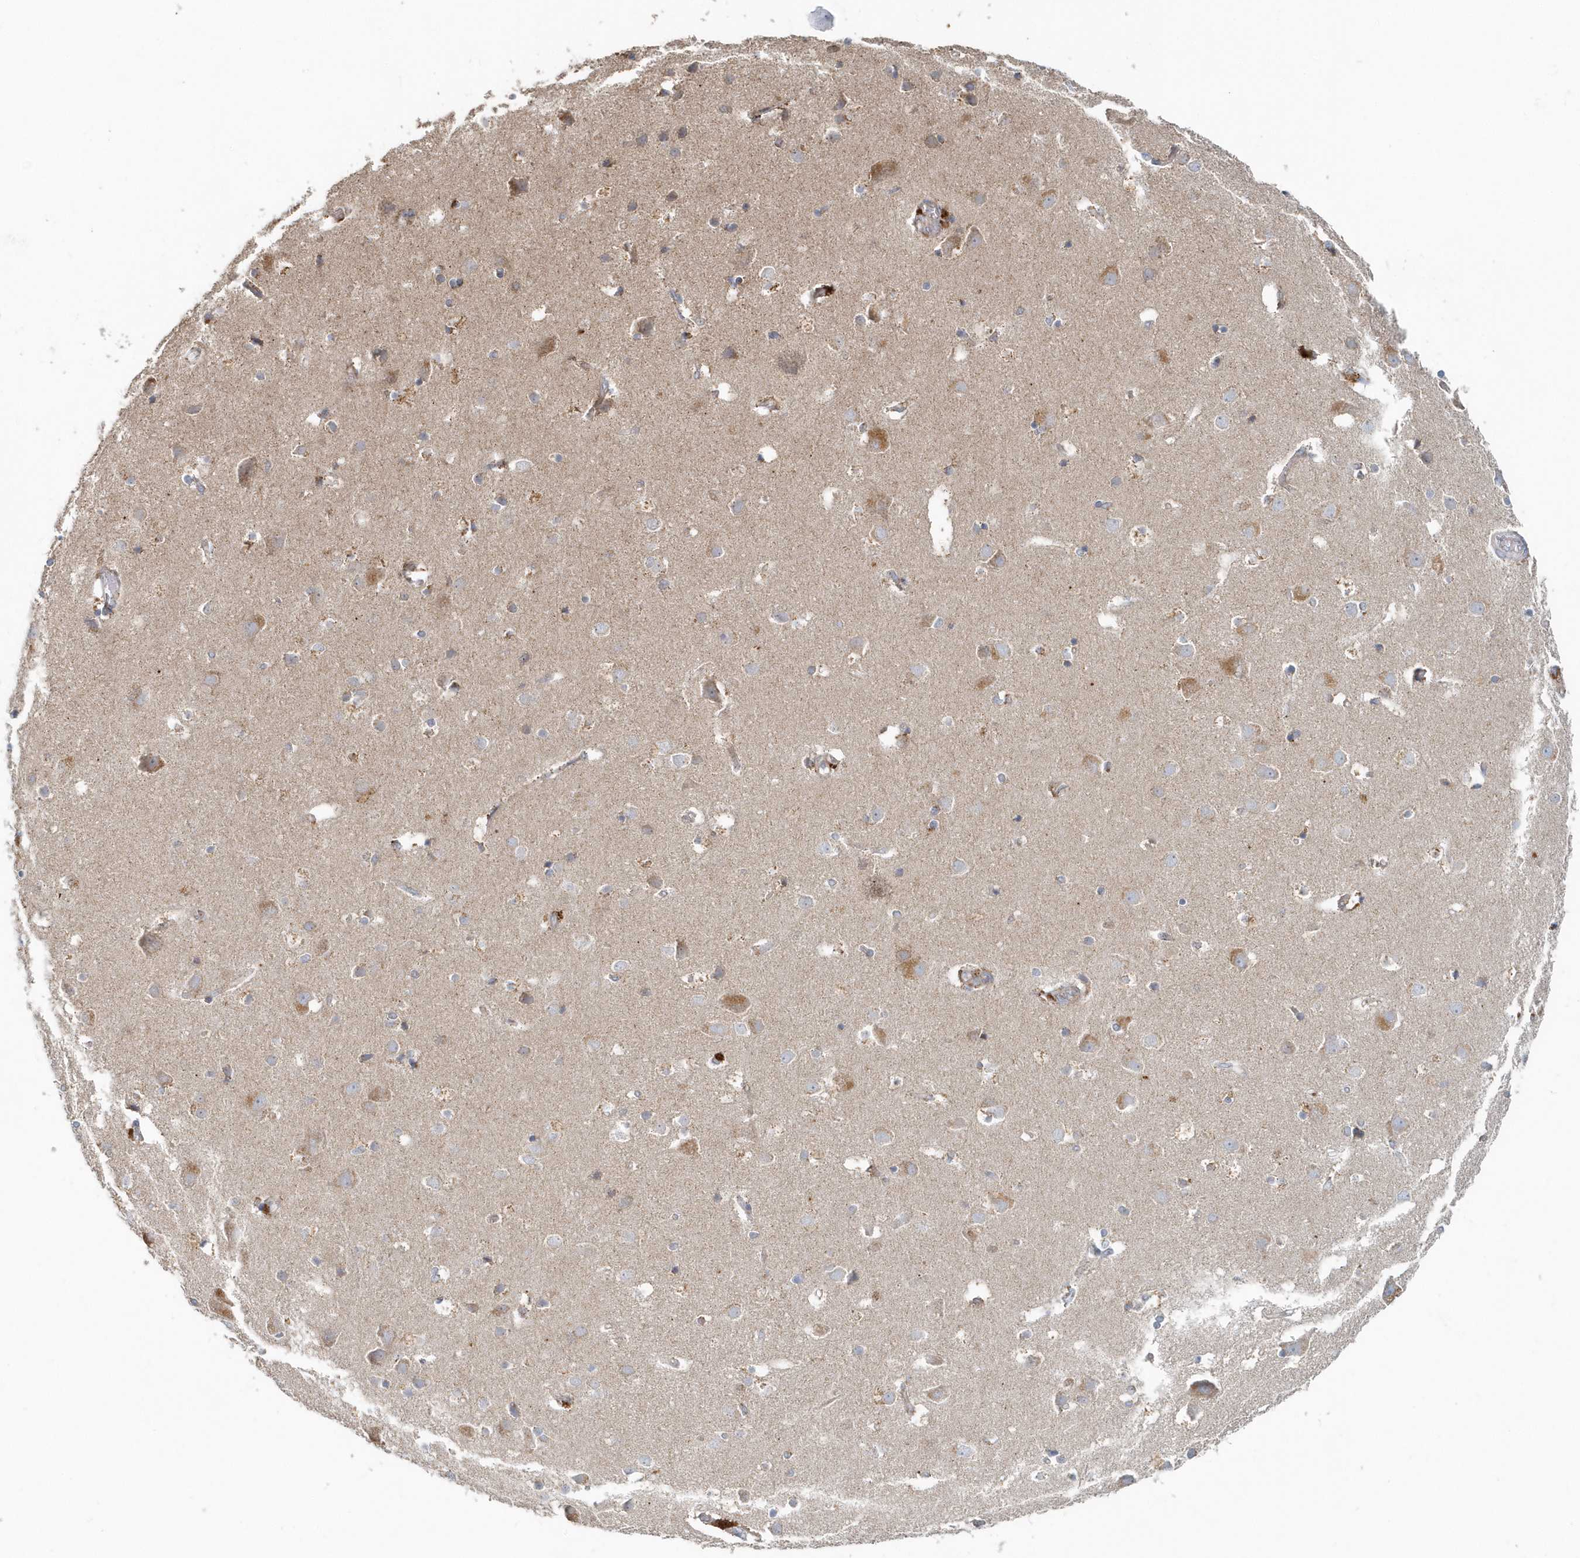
{"staining": {"intensity": "weak", "quantity": "25%-75%", "location": "cytoplasmic/membranous"}, "tissue": "cerebral cortex", "cell_type": "Endothelial cells", "image_type": "normal", "snomed": [{"axis": "morphology", "description": "Normal tissue, NOS"}, {"axis": "topography", "description": "Cerebral cortex"}], "caption": "Approximately 25%-75% of endothelial cells in benign human cerebral cortex exhibit weak cytoplasmic/membranous protein positivity as visualized by brown immunohistochemical staining.", "gene": "MMUT", "patient": {"sex": "male", "age": 54}}